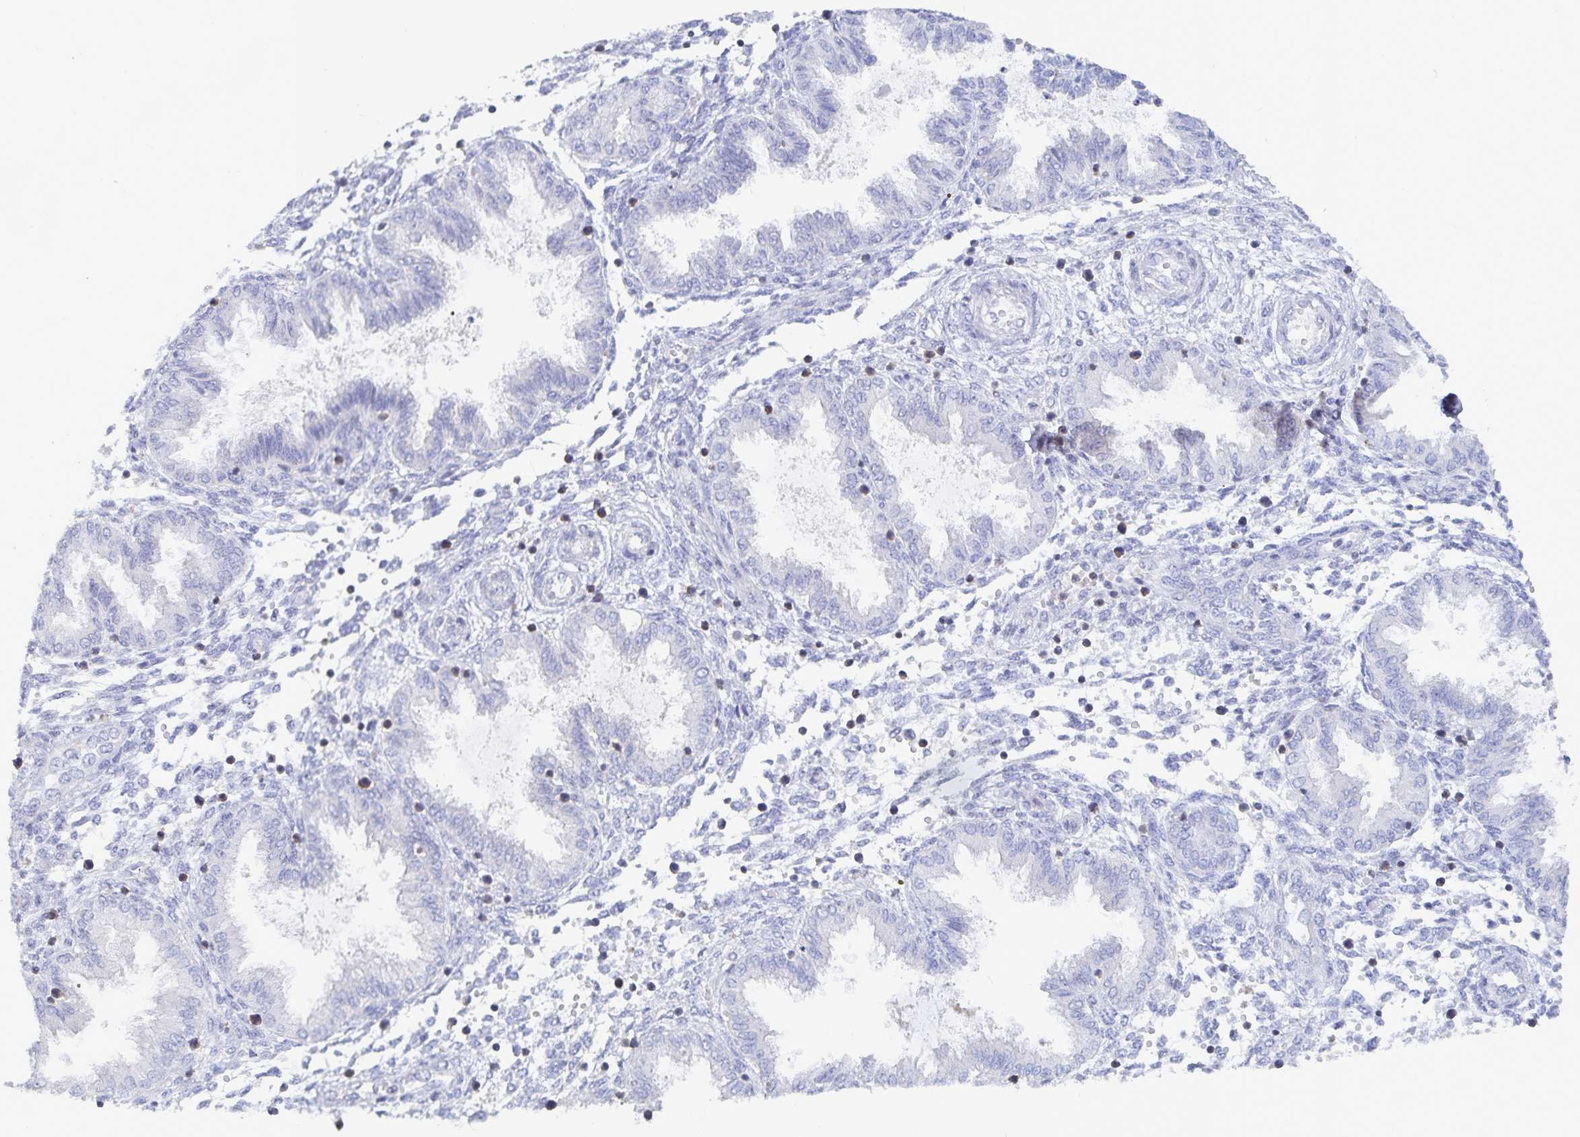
{"staining": {"intensity": "negative", "quantity": "none", "location": "none"}, "tissue": "endometrium", "cell_type": "Cells in endometrial stroma", "image_type": "normal", "snomed": [{"axis": "morphology", "description": "Normal tissue, NOS"}, {"axis": "topography", "description": "Endometrium"}], "caption": "DAB (3,3'-diaminobenzidine) immunohistochemical staining of benign human endometrium shows no significant expression in cells in endometrial stroma.", "gene": "PIK3CD", "patient": {"sex": "female", "age": 33}}